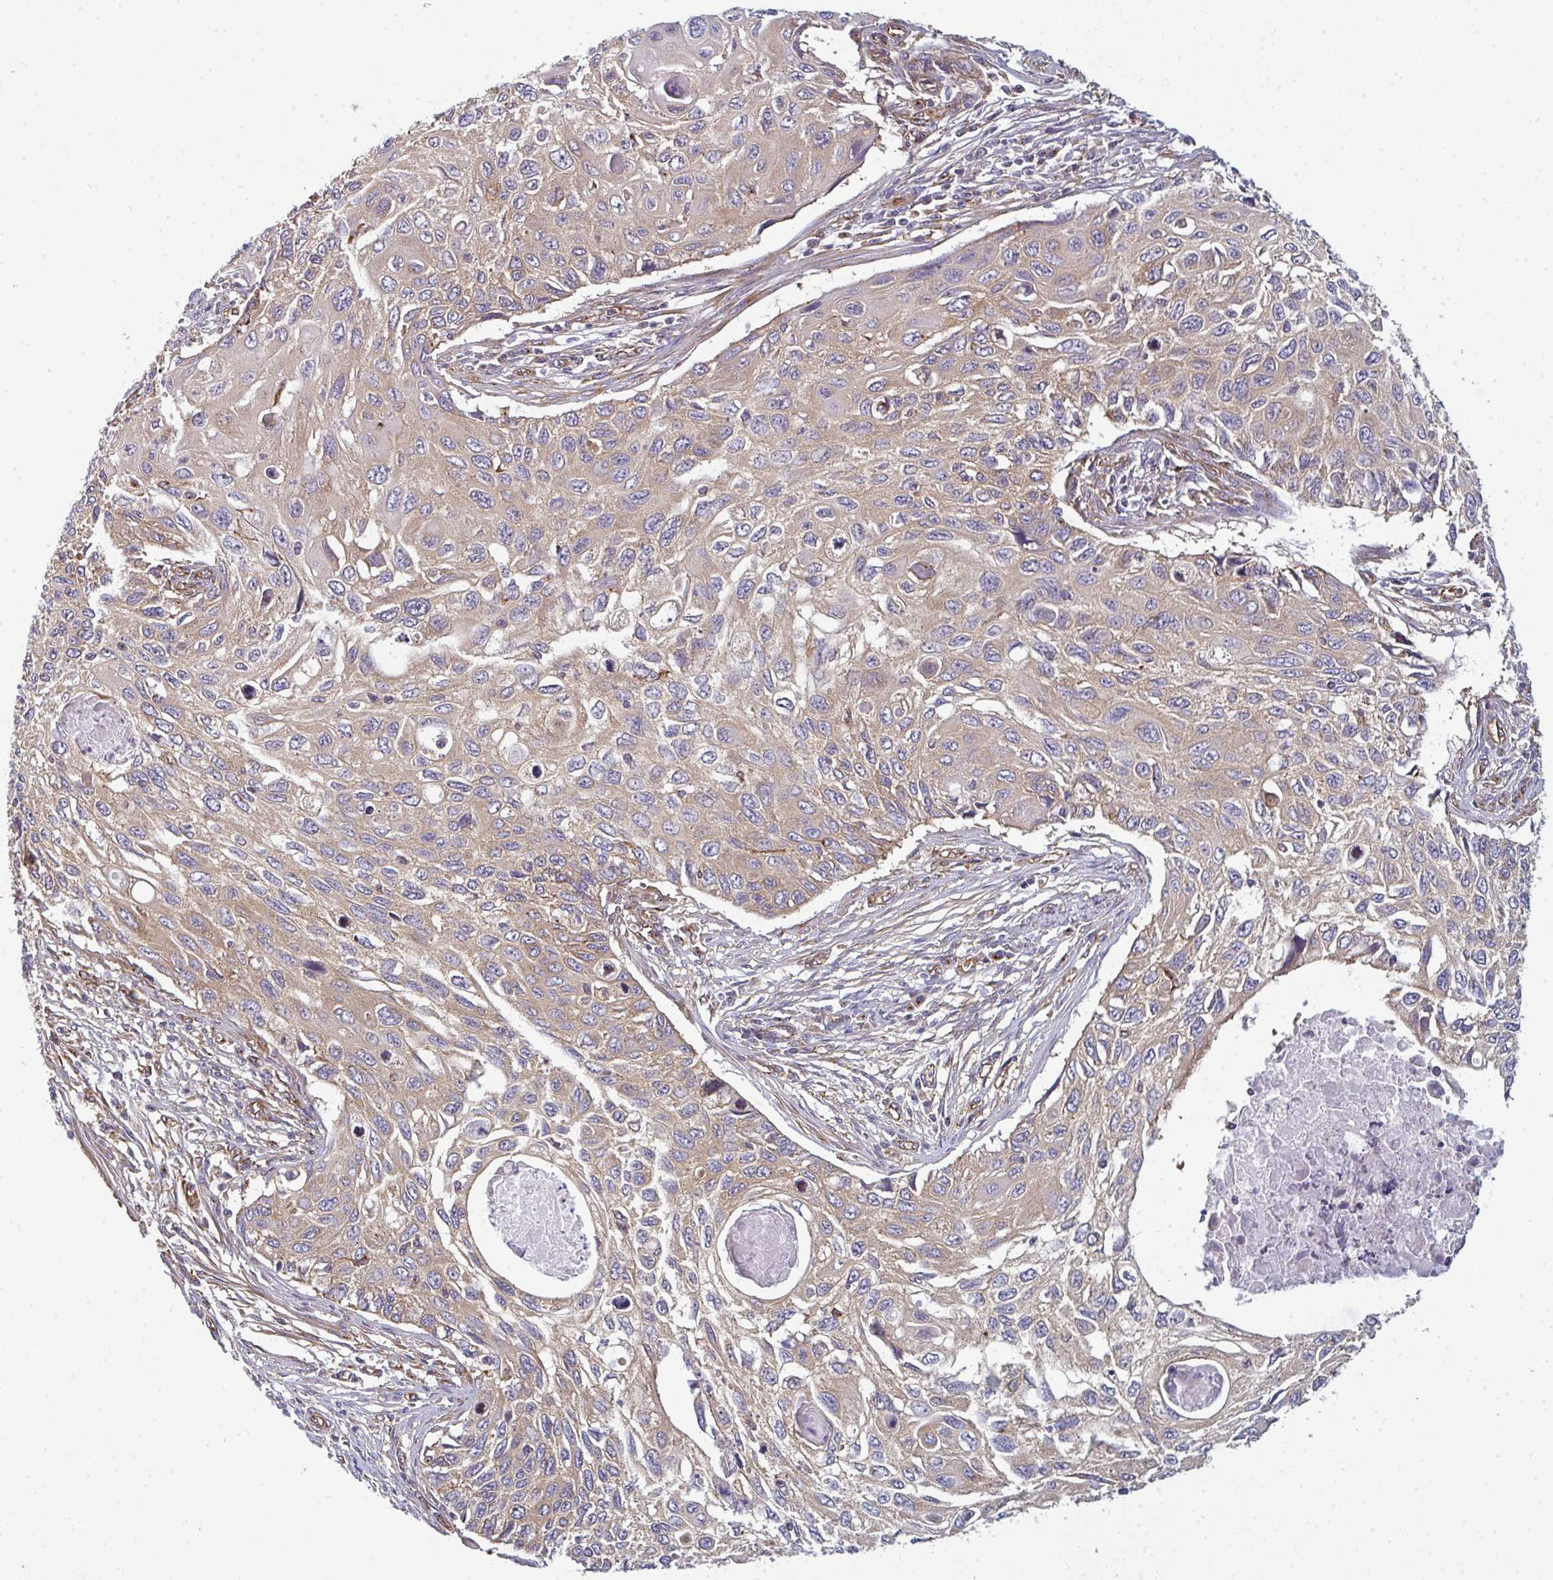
{"staining": {"intensity": "weak", "quantity": ">75%", "location": "cytoplasmic/membranous"}, "tissue": "cervical cancer", "cell_type": "Tumor cells", "image_type": "cancer", "snomed": [{"axis": "morphology", "description": "Squamous cell carcinoma, NOS"}, {"axis": "topography", "description": "Cervix"}], "caption": "The image exhibits a brown stain indicating the presence of a protein in the cytoplasmic/membranous of tumor cells in cervical cancer. The staining is performed using DAB brown chromogen to label protein expression. The nuclei are counter-stained blue using hematoxylin.", "gene": "DYNC1I2", "patient": {"sex": "female", "age": 70}}